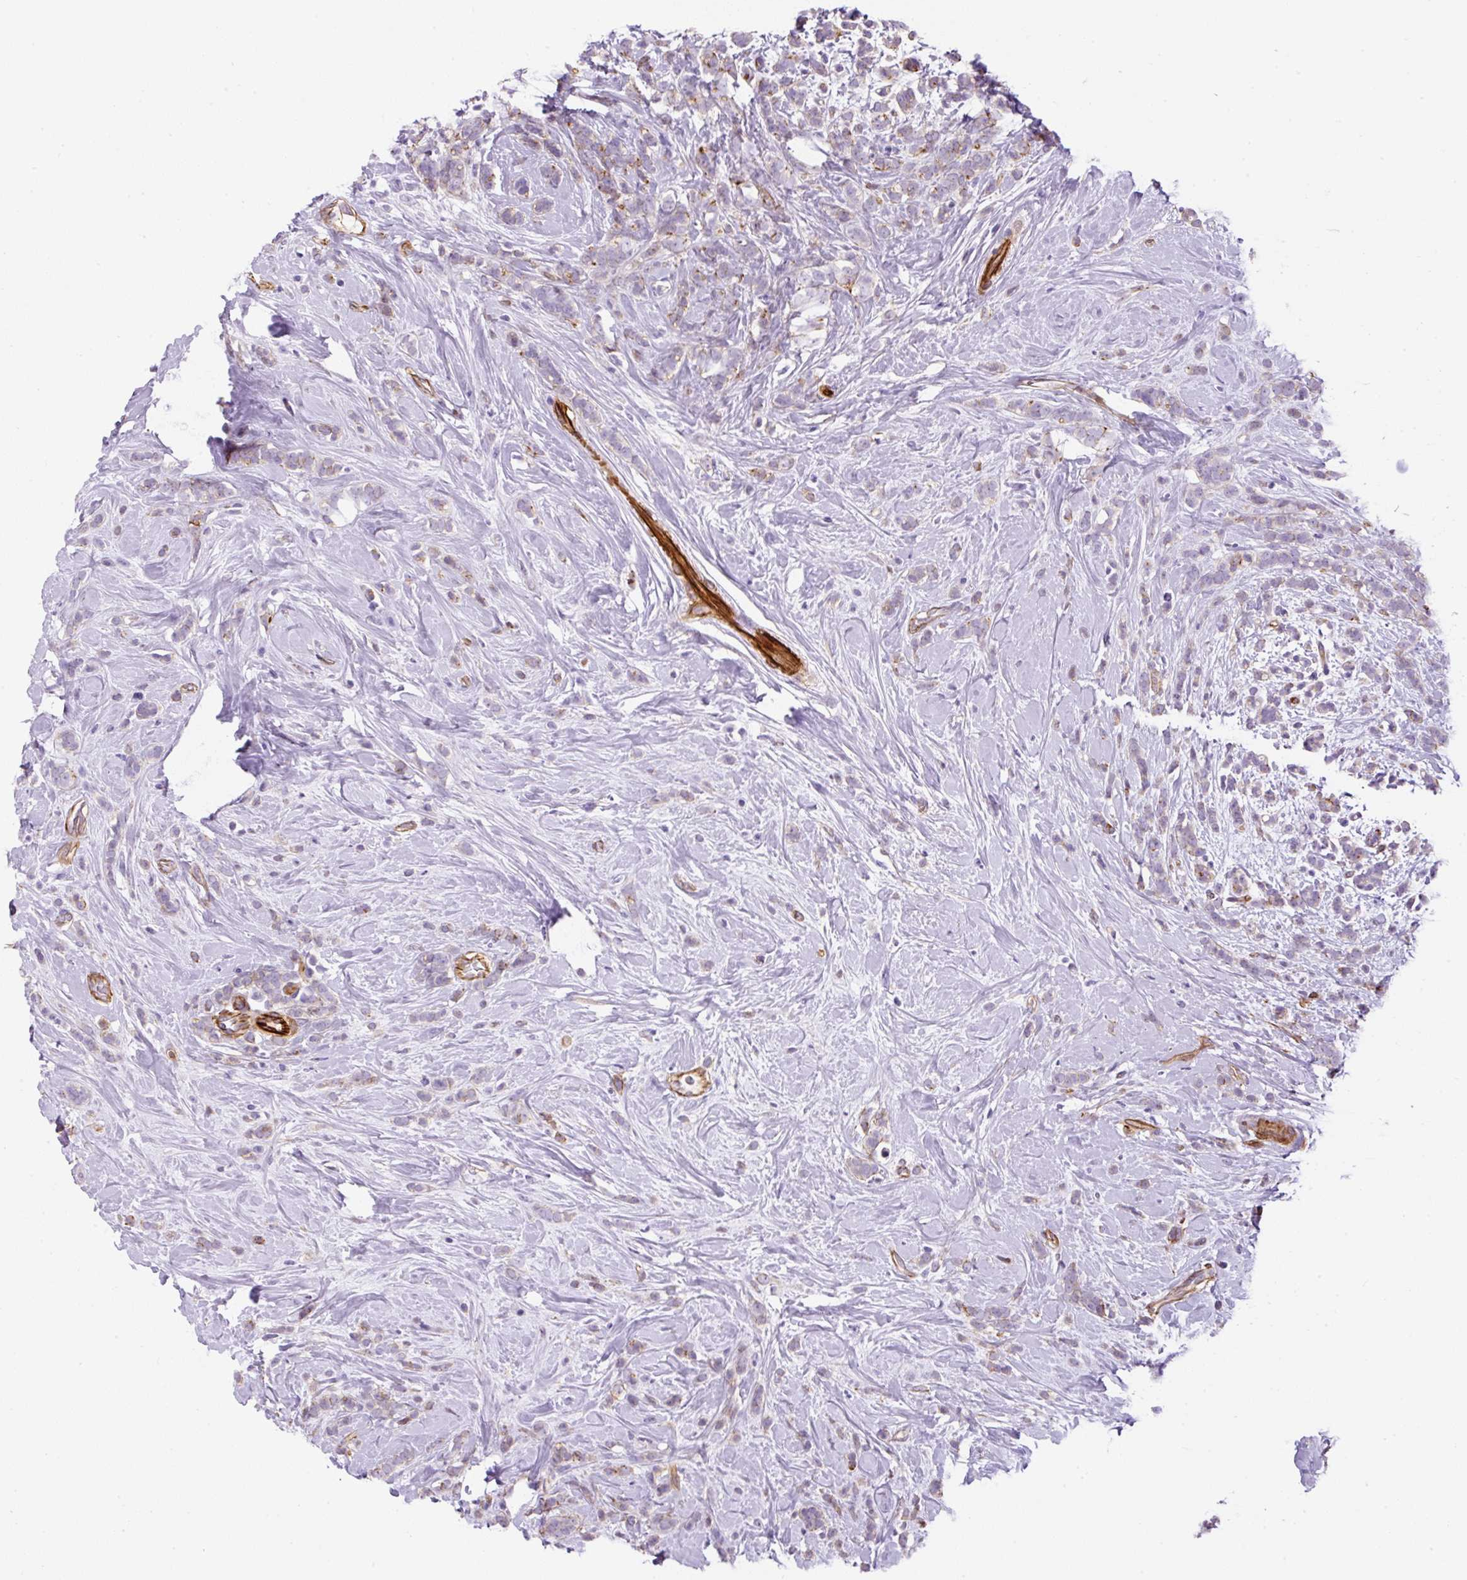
{"staining": {"intensity": "weak", "quantity": "<25%", "location": "cytoplasmic/membranous"}, "tissue": "breast cancer", "cell_type": "Tumor cells", "image_type": "cancer", "snomed": [{"axis": "morphology", "description": "Lobular carcinoma"}, {"axis": "topography", "description": "Breast"}], "caption": "Protein analysis of breast lobular carcinoma demonstrates no significant positivity in tumor cells.", "gene": "B3GALT5", "patient": {"sex": "female", "age": 58}}